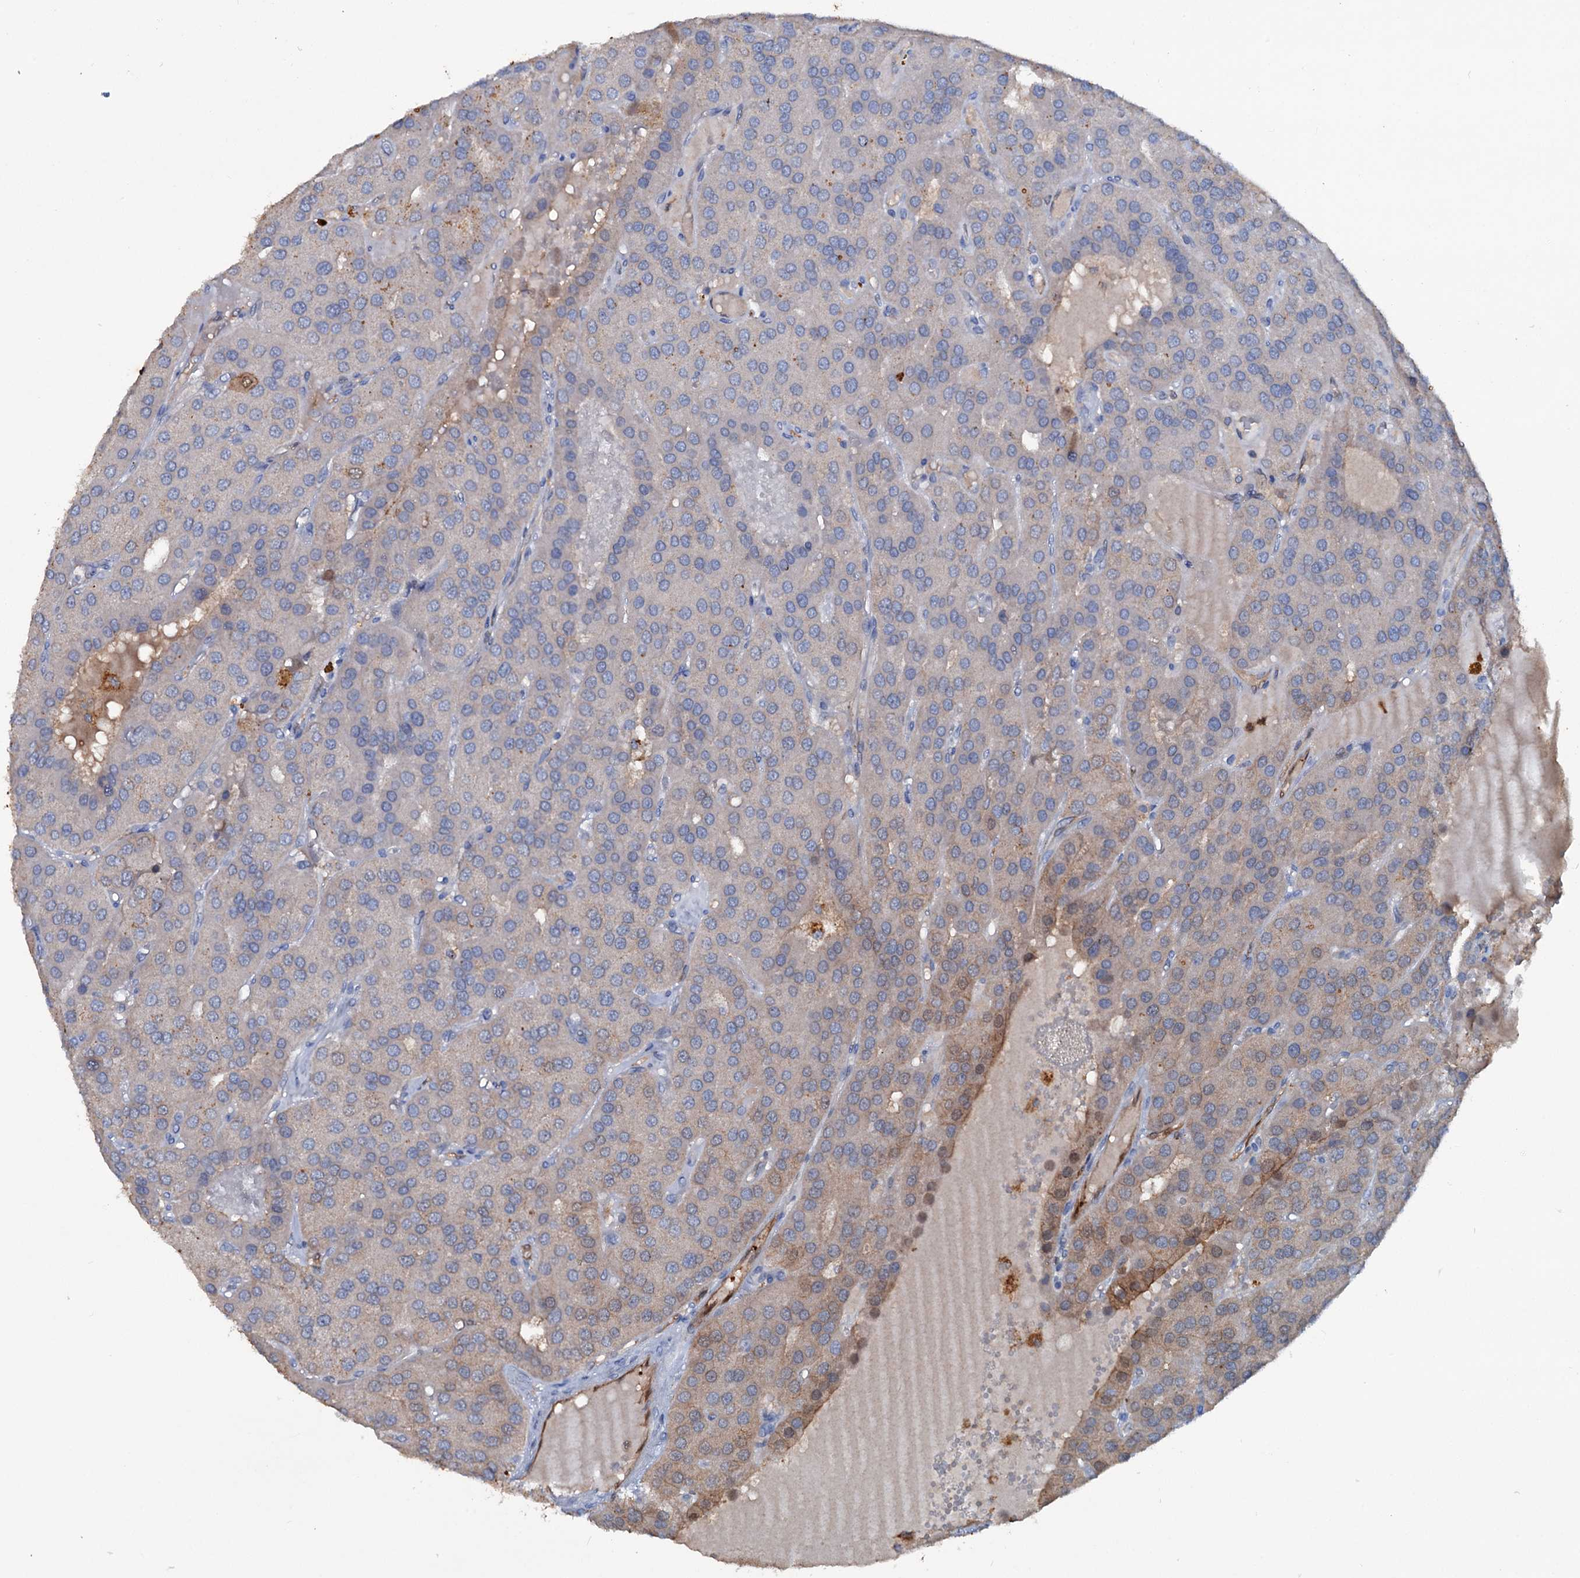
{"staining": {"intensity": "moderate", "quantity": "<25%", "location": "cytoplasmic/membranous,nuclear"}, "tissue": "parathyroid gland", "cell_type": "Glandular cells", "image_type": "normal", "snomed": [{"axis": "morphology", "description": "Normal tissue, NOS"}, {"axis": "morphology", "description": "Adenoma, NOS"}, {"axis": "topography", "description": "Parathyroid gland"}], "caption": "Benign parathyroid gland reveals moderate cytoplasmic/membranous,nuclear staining in about <25% of glandular cells, visualized by immunohistochemistry.", "gene": "IL17RD", "patient": {"sex": "female", "age": 86}}